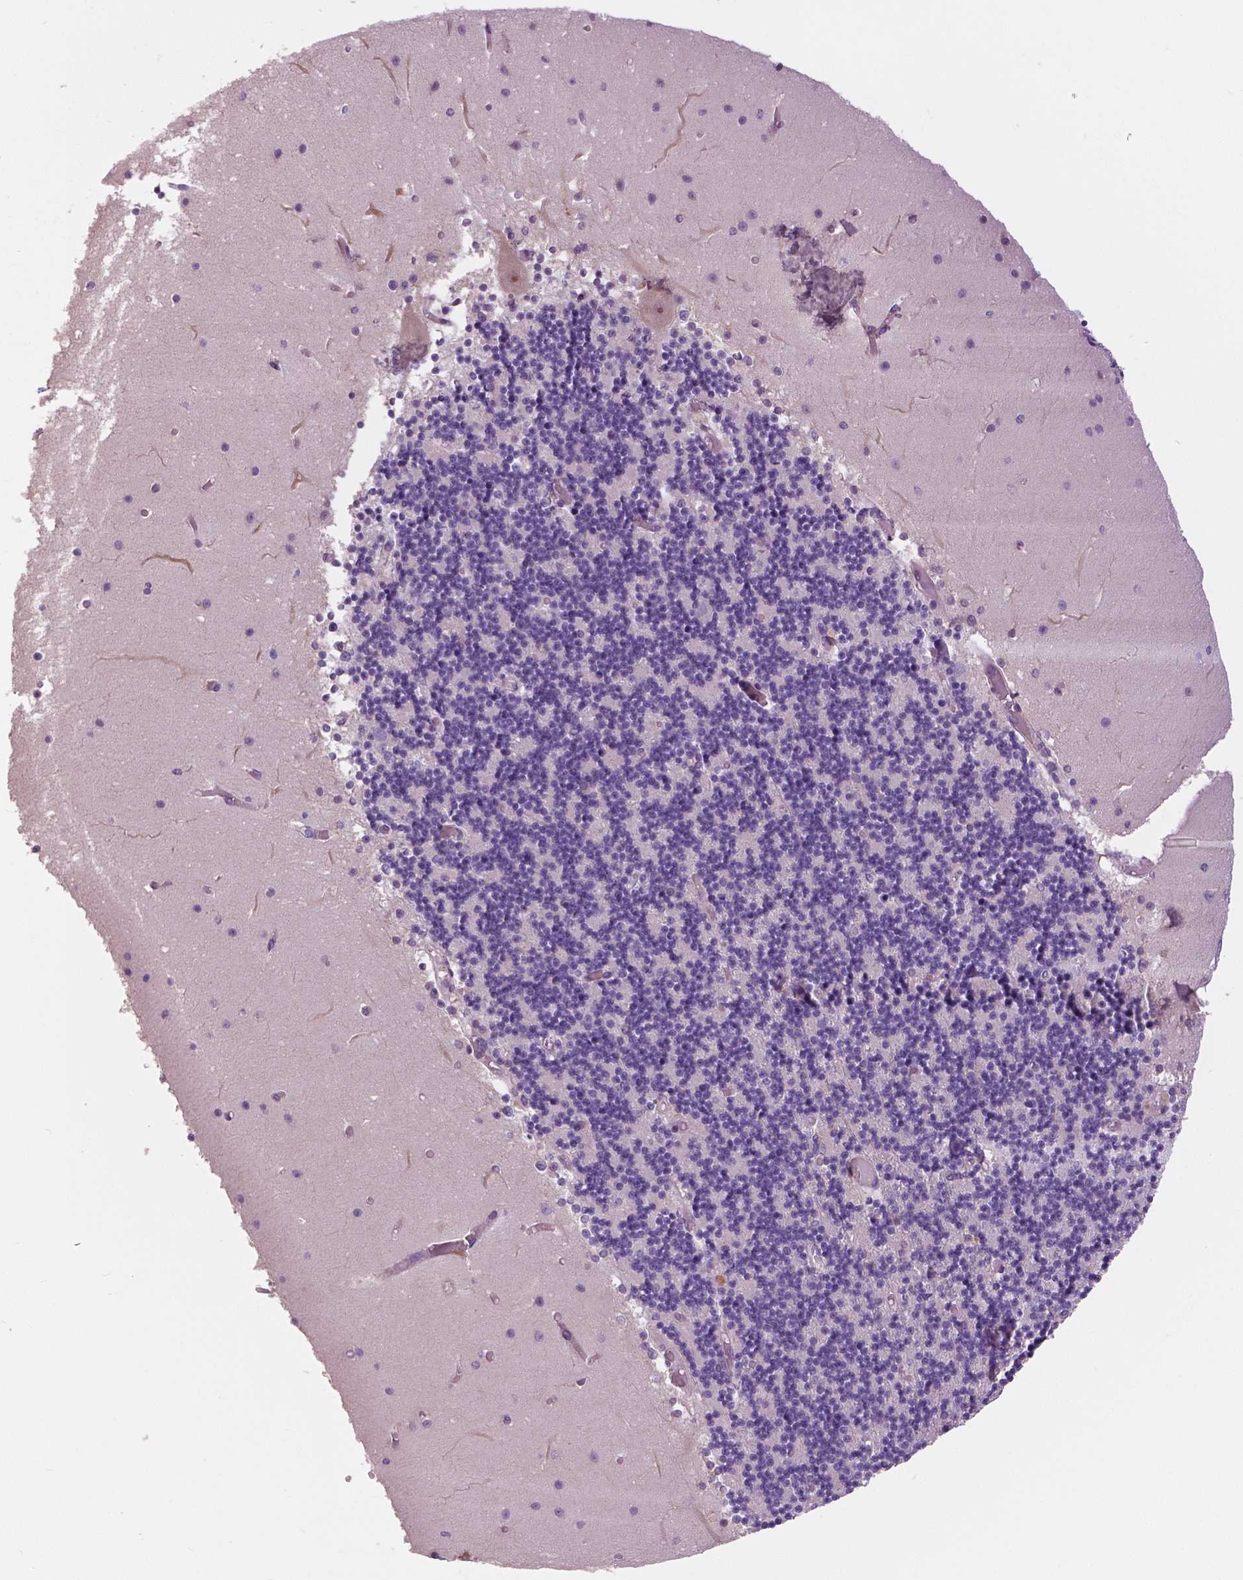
{"staining": {"intensity": "negative", "quantity": "none", "location": "none"}, "tissue": "cerebellum", "cell_type": "Cells in granular layer", "image_type": "normal", "snomed": [{"axis": "morphology", "description": "Normal tissue, NOS"}, {"axis": "topography", "description": "Cerebellum"}], "caption": "The image displays no staining of cells in granular layer in normal cerebellum.", "gene": "SERPINI1", "patient": {"sex": "female", "age": 28}}